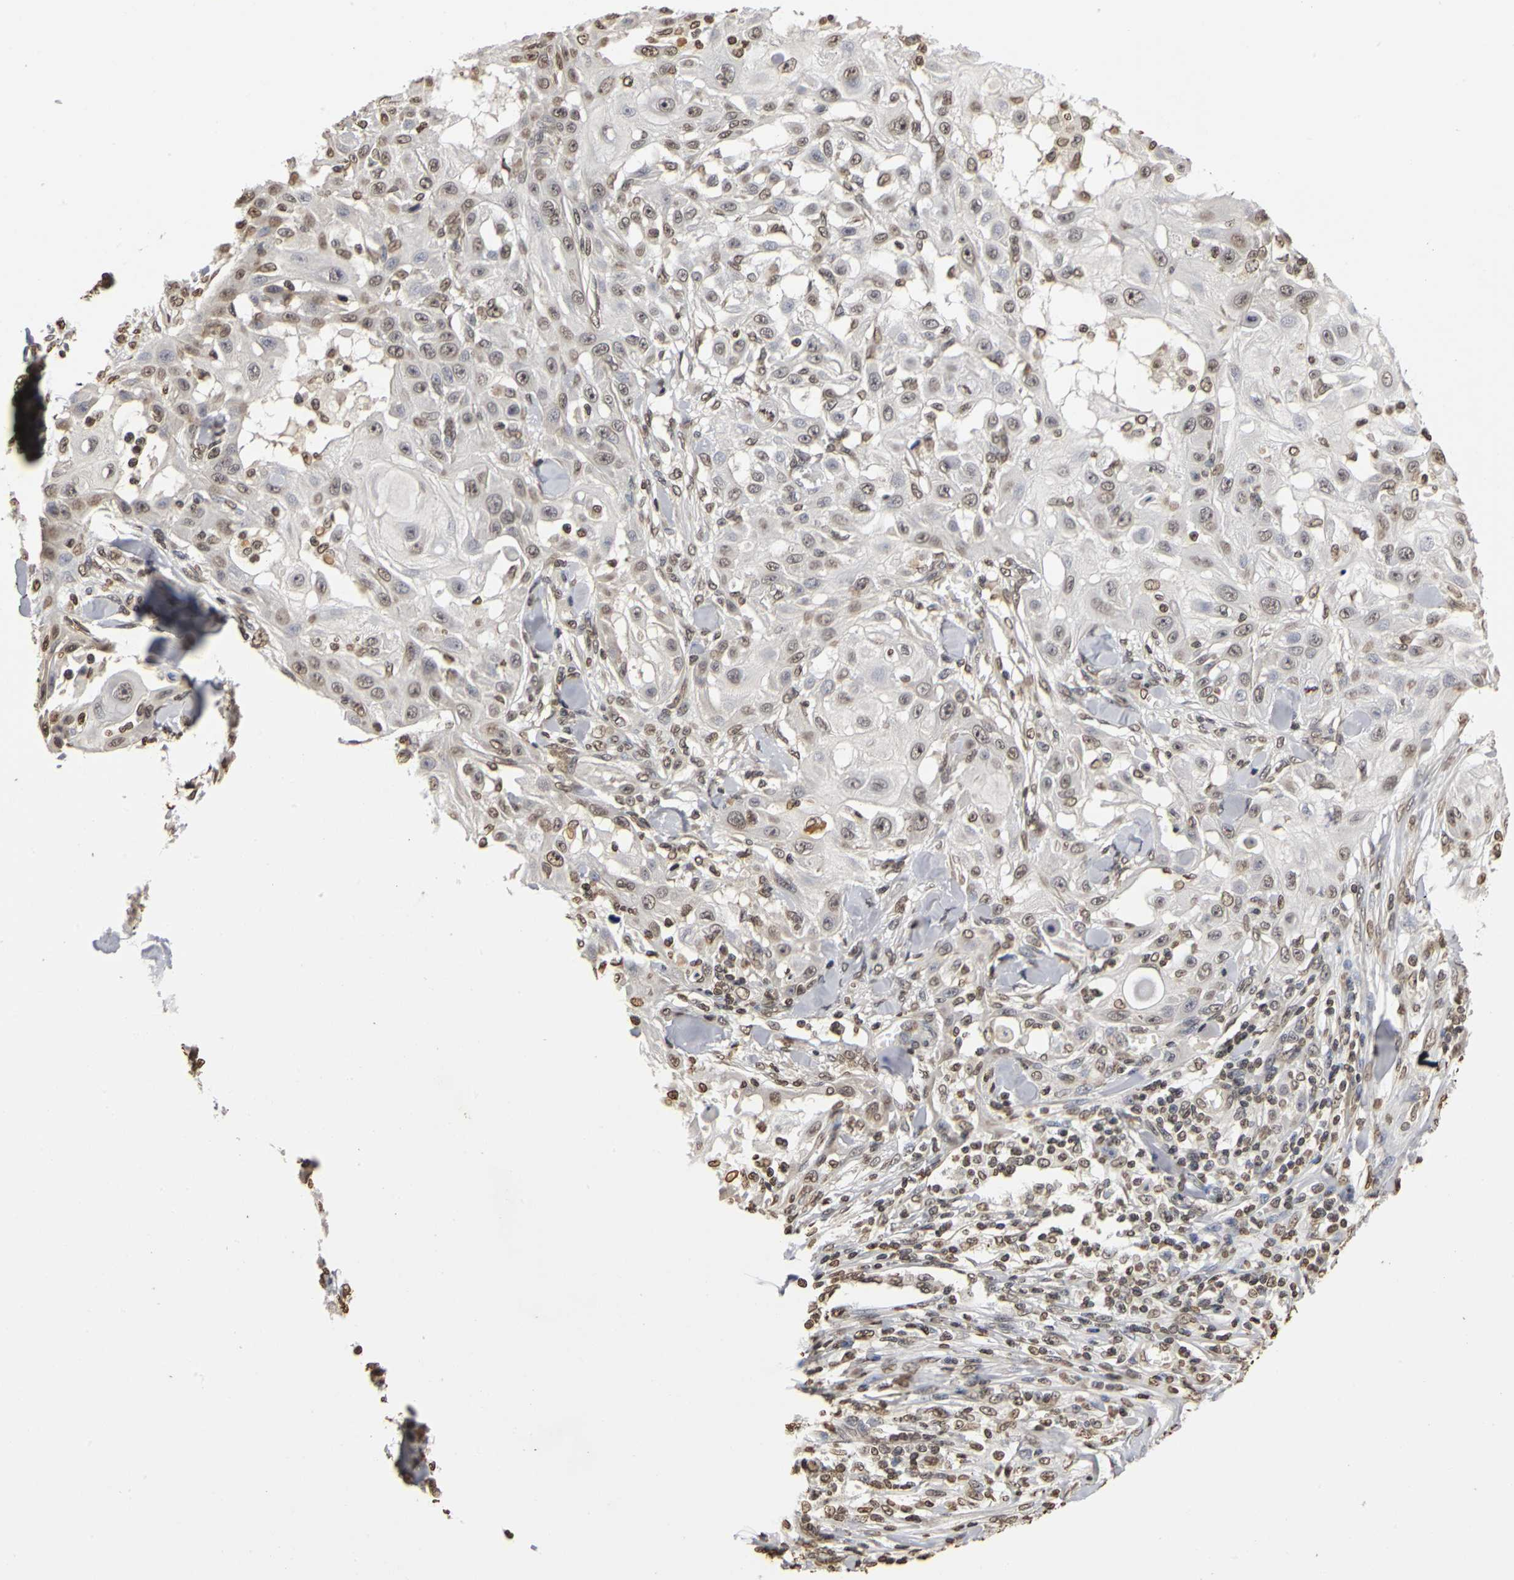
{"staining": {"intensity": "weak", "quantity": "25%-75%", "location": "nuclear"}, "tissue": "skin cancer", "cell_type": "Tumor cells", "image_type": "cancer", "snomed": [{"axis": "morphology", "description": "Squamous cell carcinoma, NOS"}, {"axis": "topography", "description": "Skin"}], "caption": "Tumor cells display low levels of weak nuclear positivity in approximately 25%-75% of cells in human skin squamous cell carcinoma. (Stains: DAB in brown, nuclei in blue, Microscopy: brightfield microscopy at high magnification).", "gene": "ERCC2", "patient": {"sex": "male", "age": 24}}